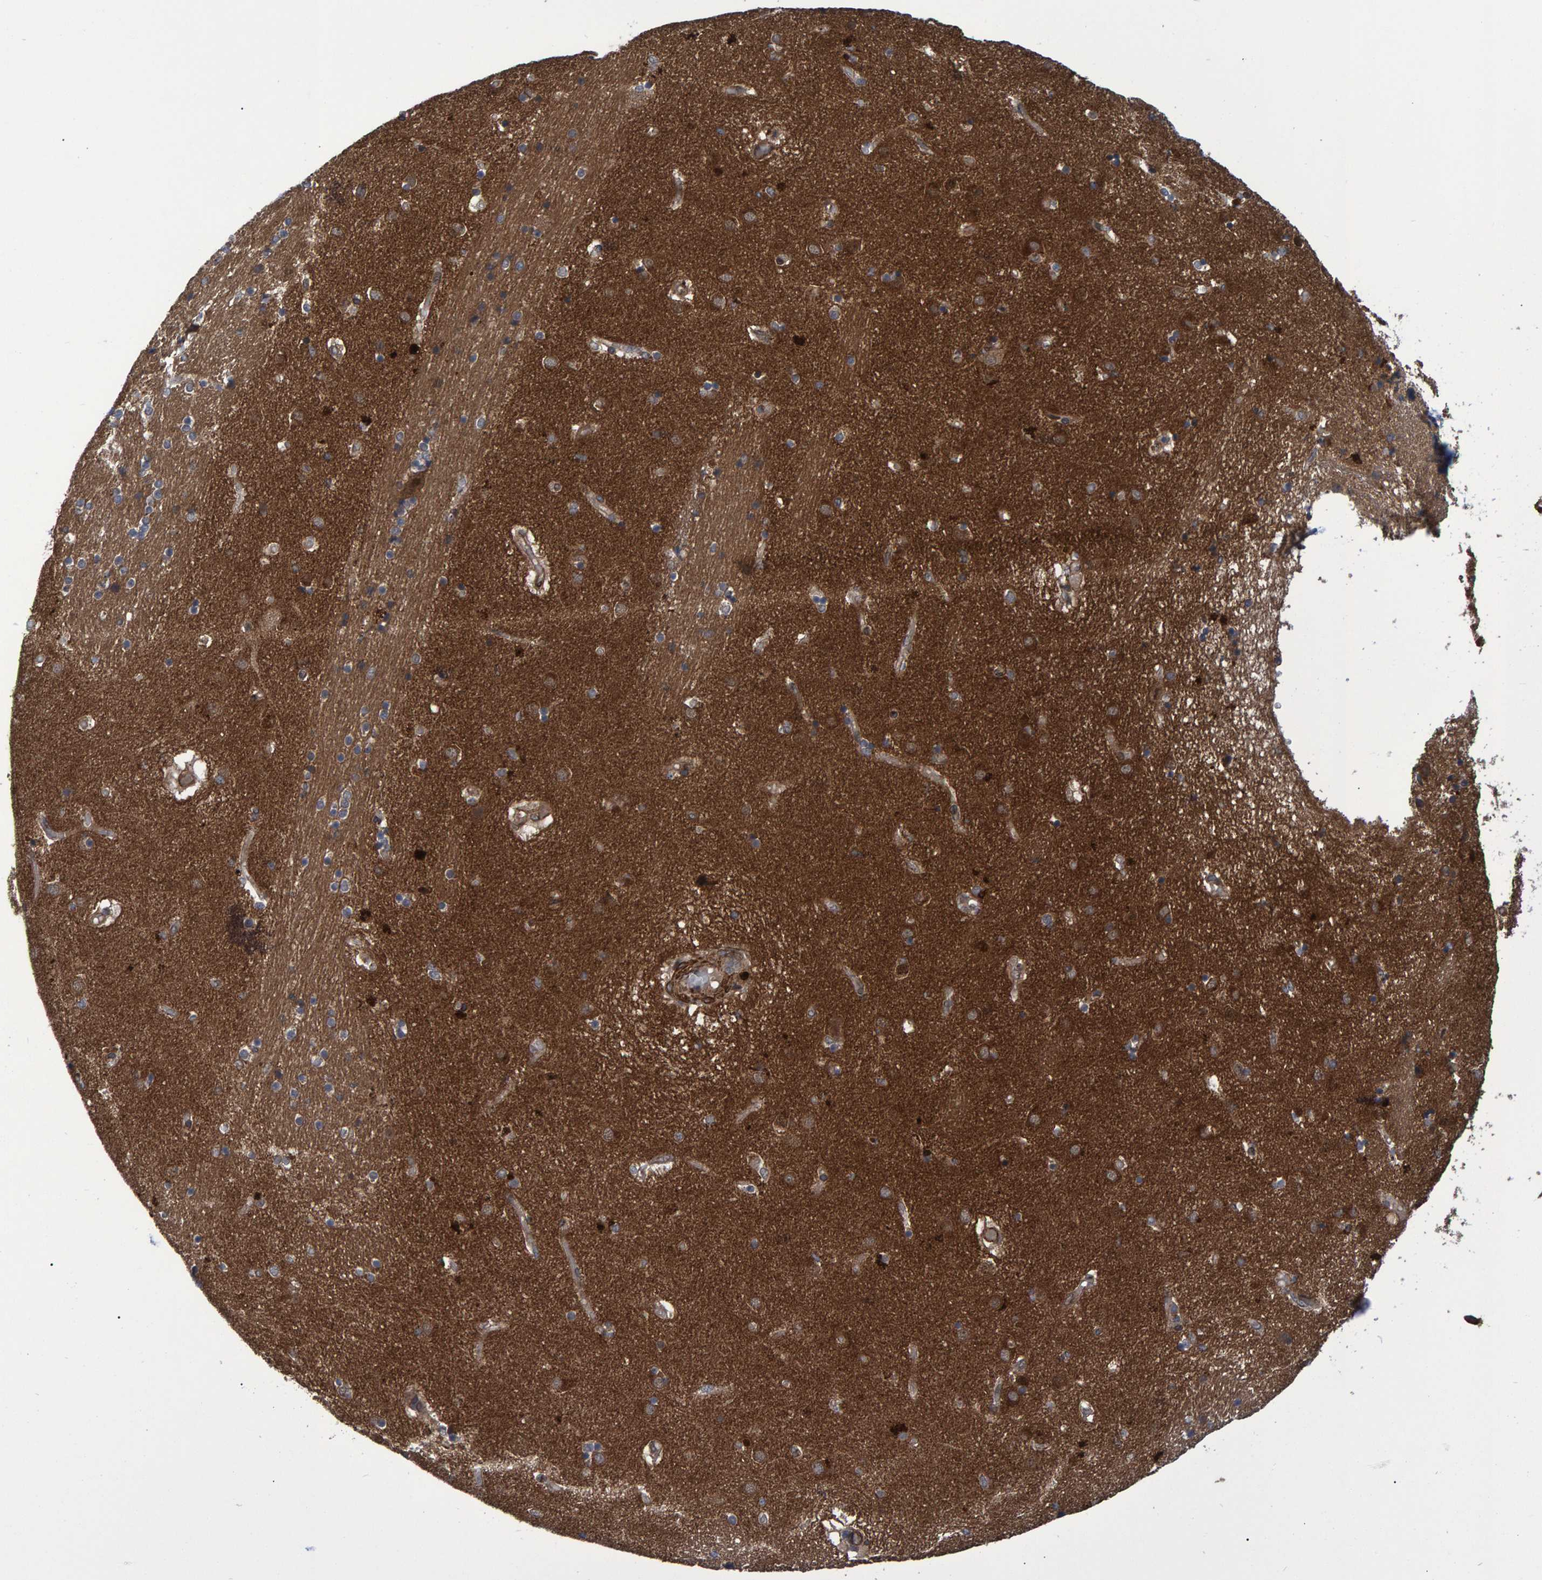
{"staining": {"intensity": "moderate", "quantity": ">75%", "location": "cytoplasmic/membranous"}, "tissue": "caudate", "cell_type": "Glial cells", "image_type": "normal", "snomed": [{"axis": "morphology", "description": "Normal tissue, NOS"}, {"axis": "topography", "description": "Lateral ventricle wall"}], "caption": "Protein expression analysis of unremarkable human caudate reveals moderate cytoplasmic/membranous positivity in about >75% of glial cells. (DAB = brown stain, brightfield microscopy at high magnification).", "gene": "ATP6V1H", "patient": {"sex": "male", "age": 70}}